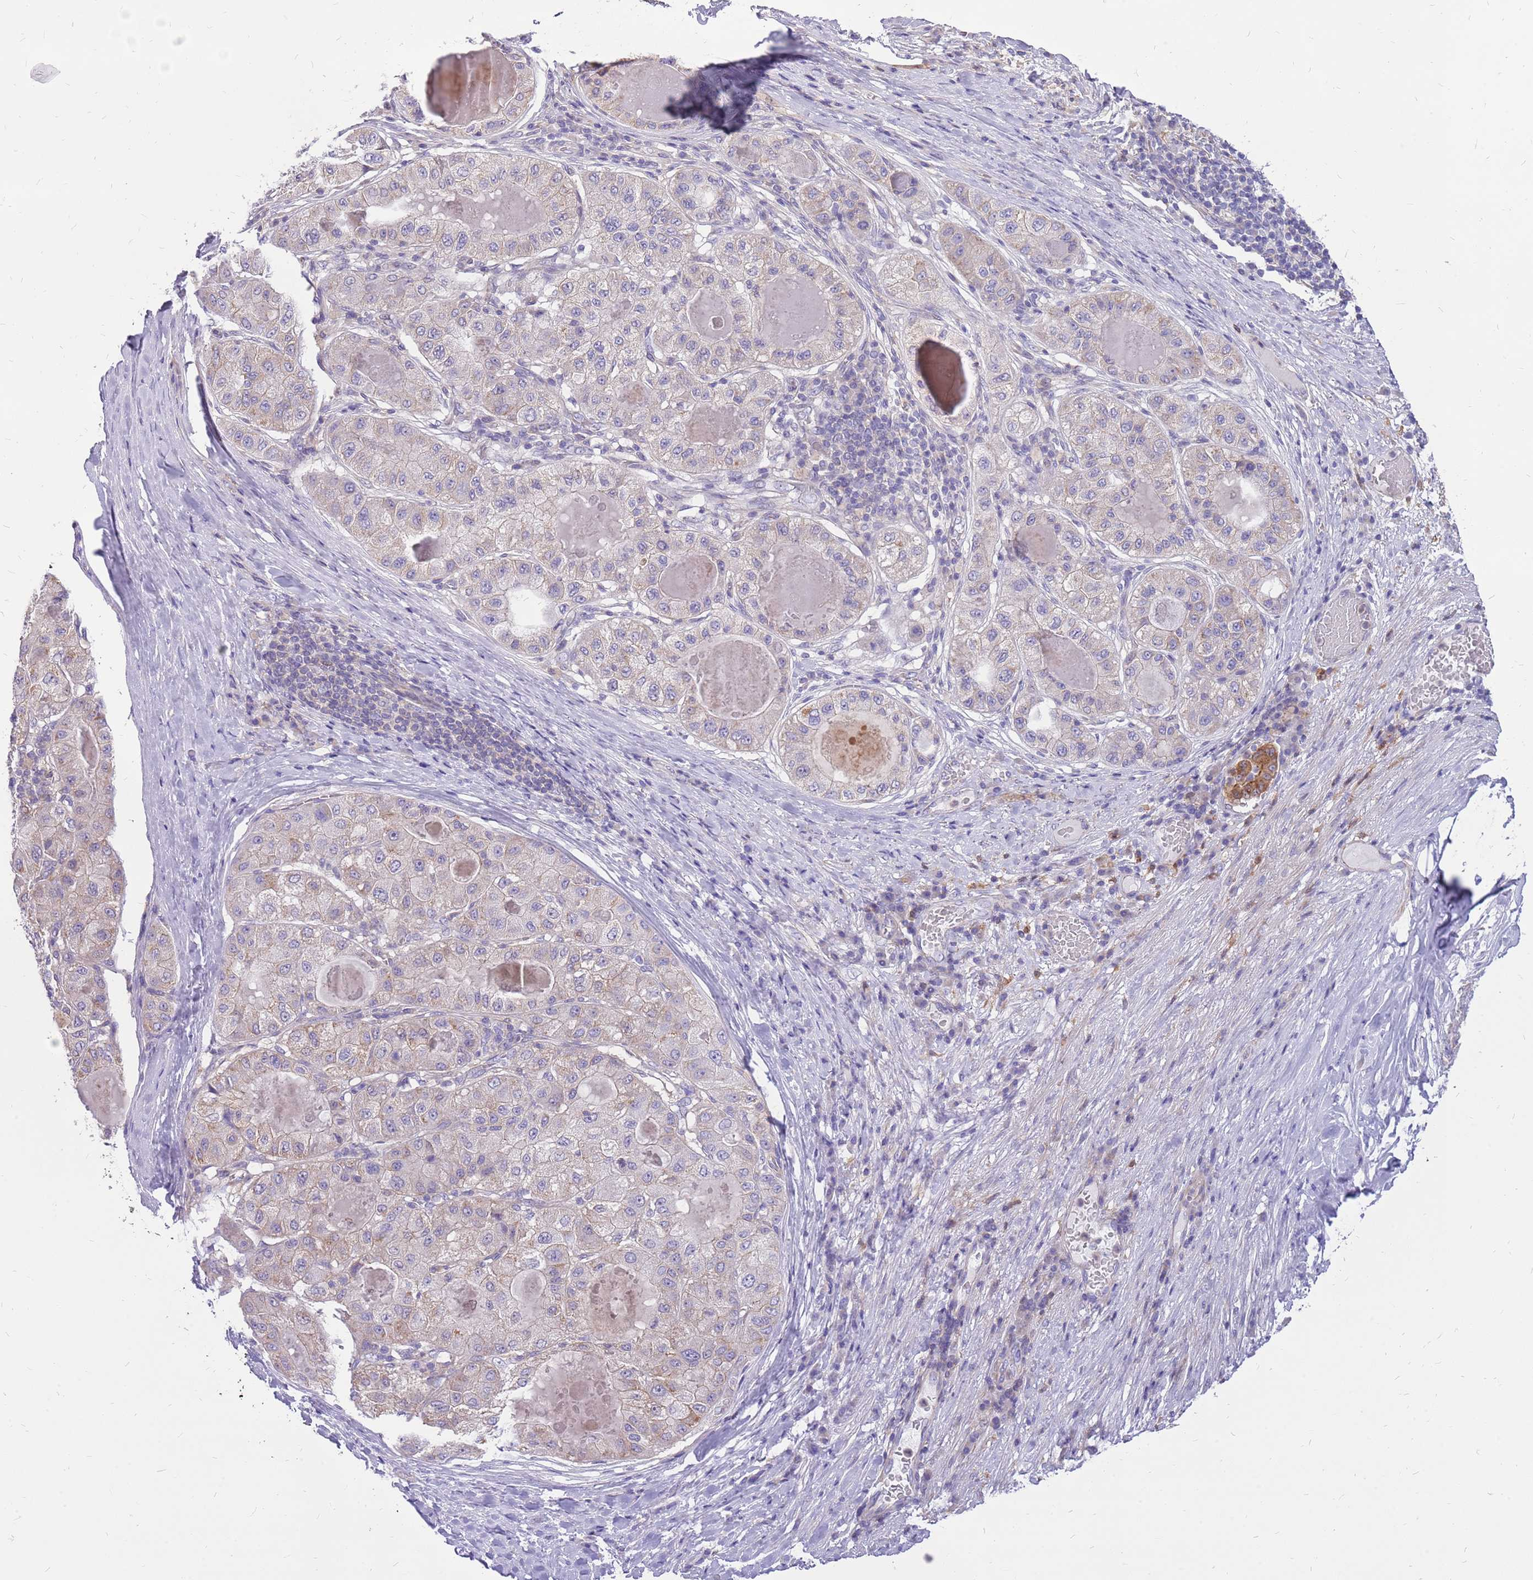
{"staining": {"intensity": "moderate", "quantity": "<25%", "location": "cytoplasmic/membranous"}, "tissue": "liver cancer", "cell_type": "Tumor cells", "image_type": "cancer", "snomed": [{"axis": "morphology", "description": "Carcinoma, Hepatocellular, NOS"}, {"axis": "topography", "description": "Liver"}], "caption": "Brown immunohistochemical staining in liver cancer (hepatocellular carcinoma) exhibits moderate cytoplasmic/membranous staining in about <25% of tumor cells.", "gene": "WDR90", "patient": {"sex": "male", "age": 80}}